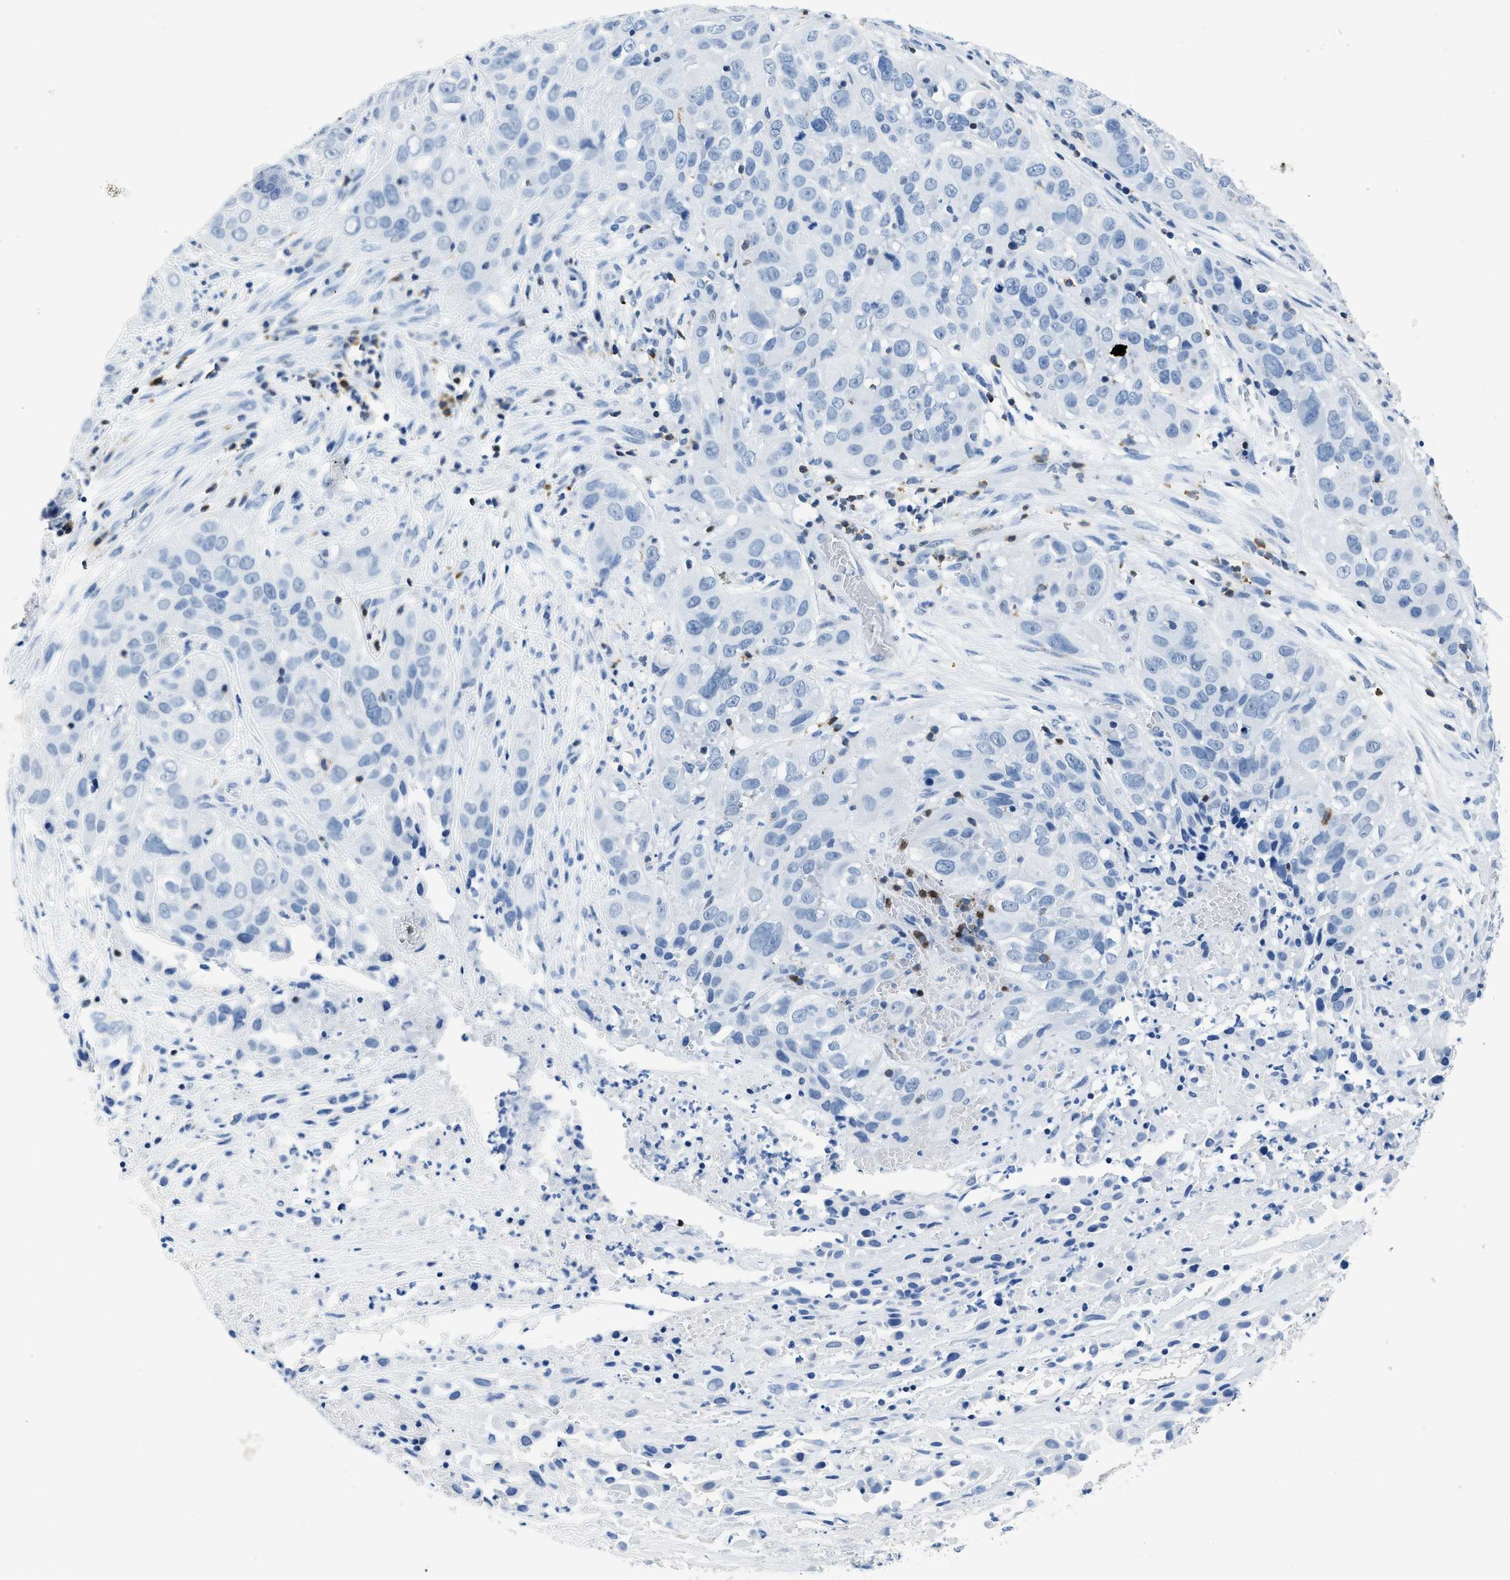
{"staining": {"intensity": "negative", "quantity": "none", "location": "none"}, "tissue": "cervical cancer", "cell_type": "Tumor cells", "image_type": "cancer", "snomed": [{"axis": "morphology", "description": "Squamous cell carcinoma, NOS"}, {"axis": "topography", "description": "Cervix"}], "caption": "Human cervical squamous cell carcinoma stained for a protein using immunohistochemistry exhibits no expression in tumor cells.", "gene": "NFATC2", "patient": {"sex": "female", "age": 32}}